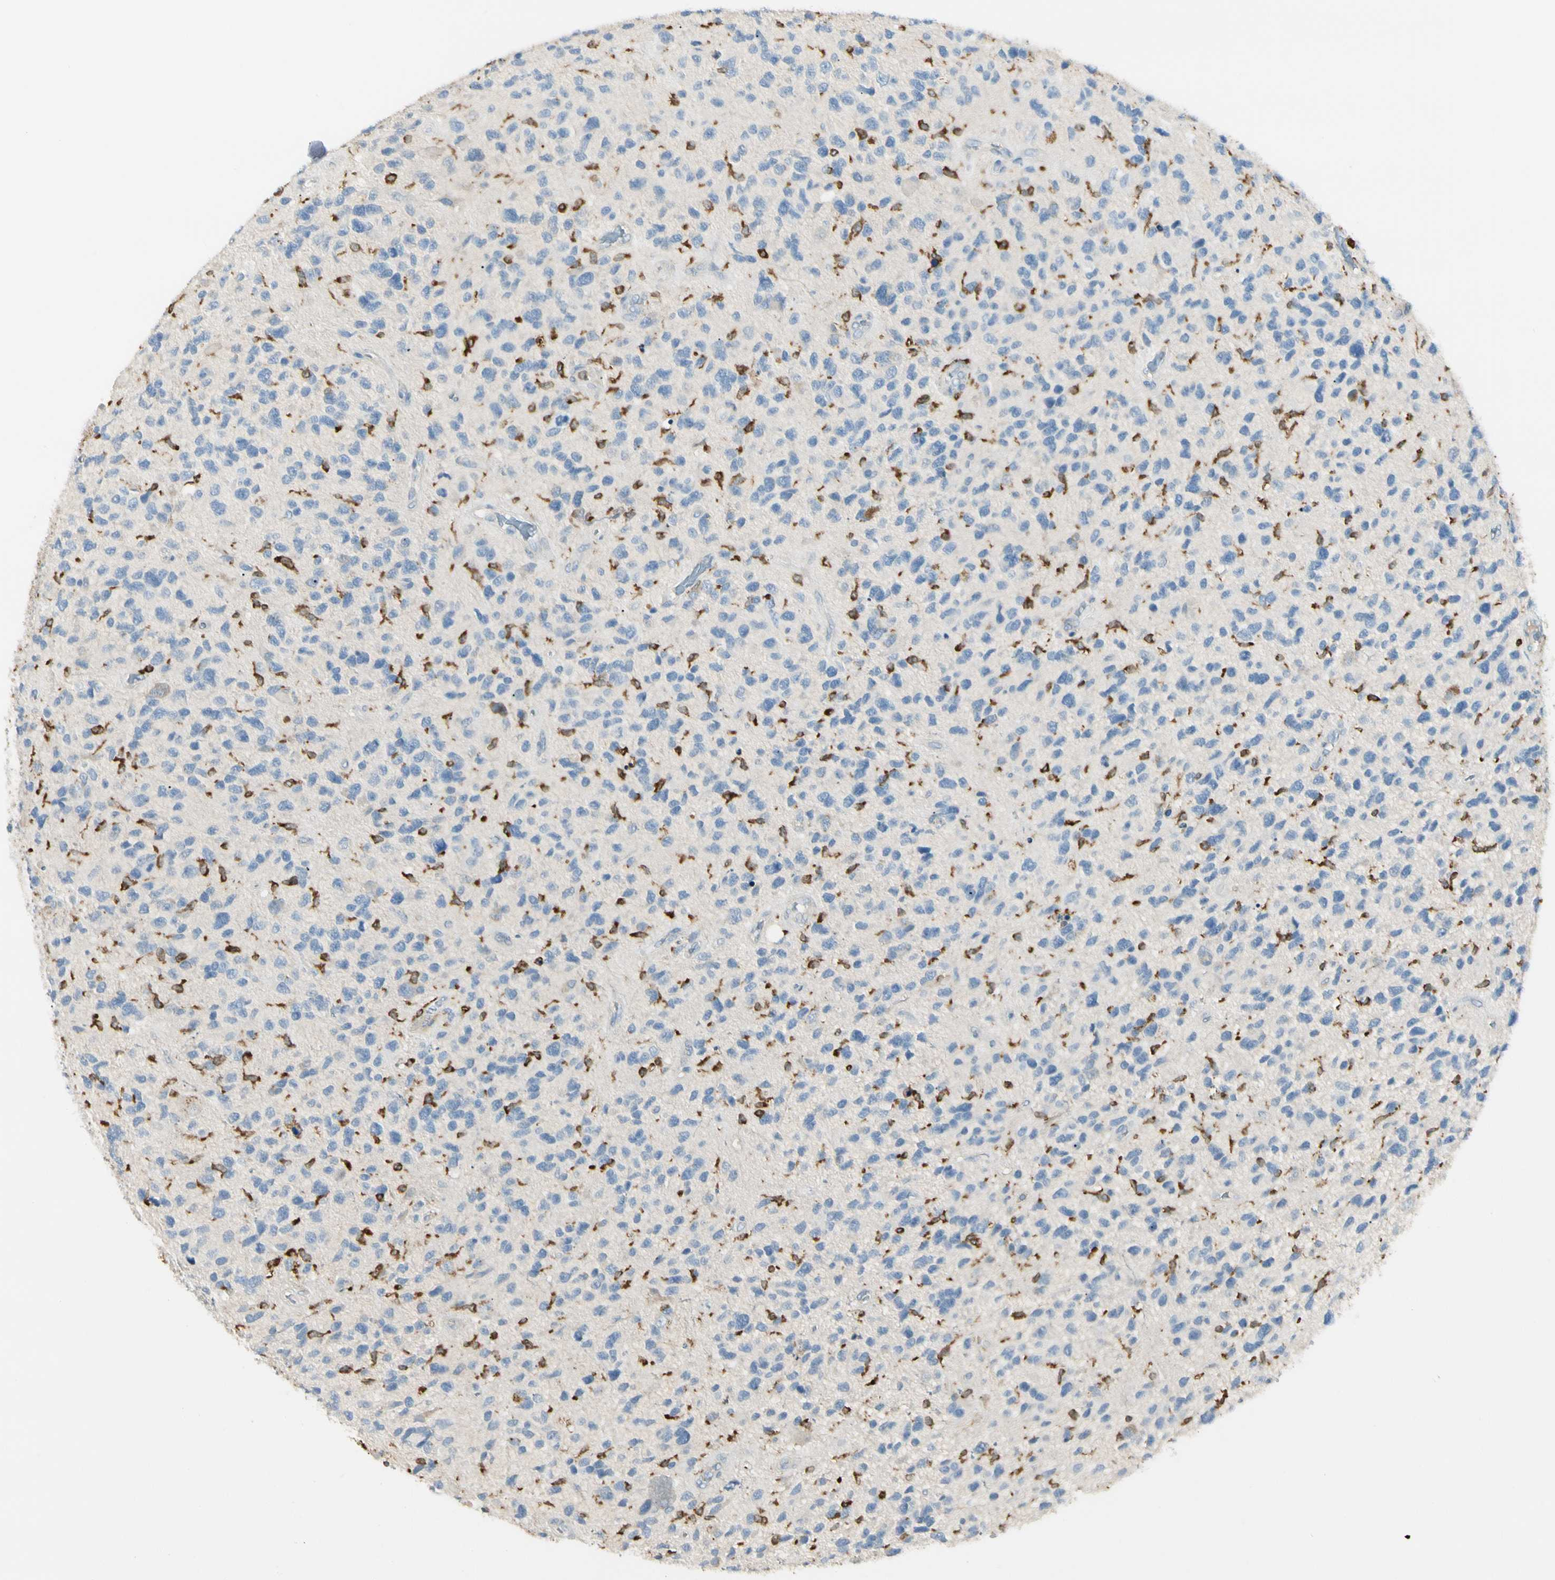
{"staining": {"intensity": "negative", "quantity": "none", "location": "none"}, "tissue": "glioma", "cell_type": "Tumor cells", "image_type": "cancer", "snomed": [{"axis": "morphology", "description": "Glioma, malignant, High grade"}, {"axis": "topography", "description": "Brain"}], "caption": "The histopathology image exhibits no significant positivity in tumor cells of glioma.", "gene": "LPCAT2", "patient": {"sex": "female", "age": 58}}